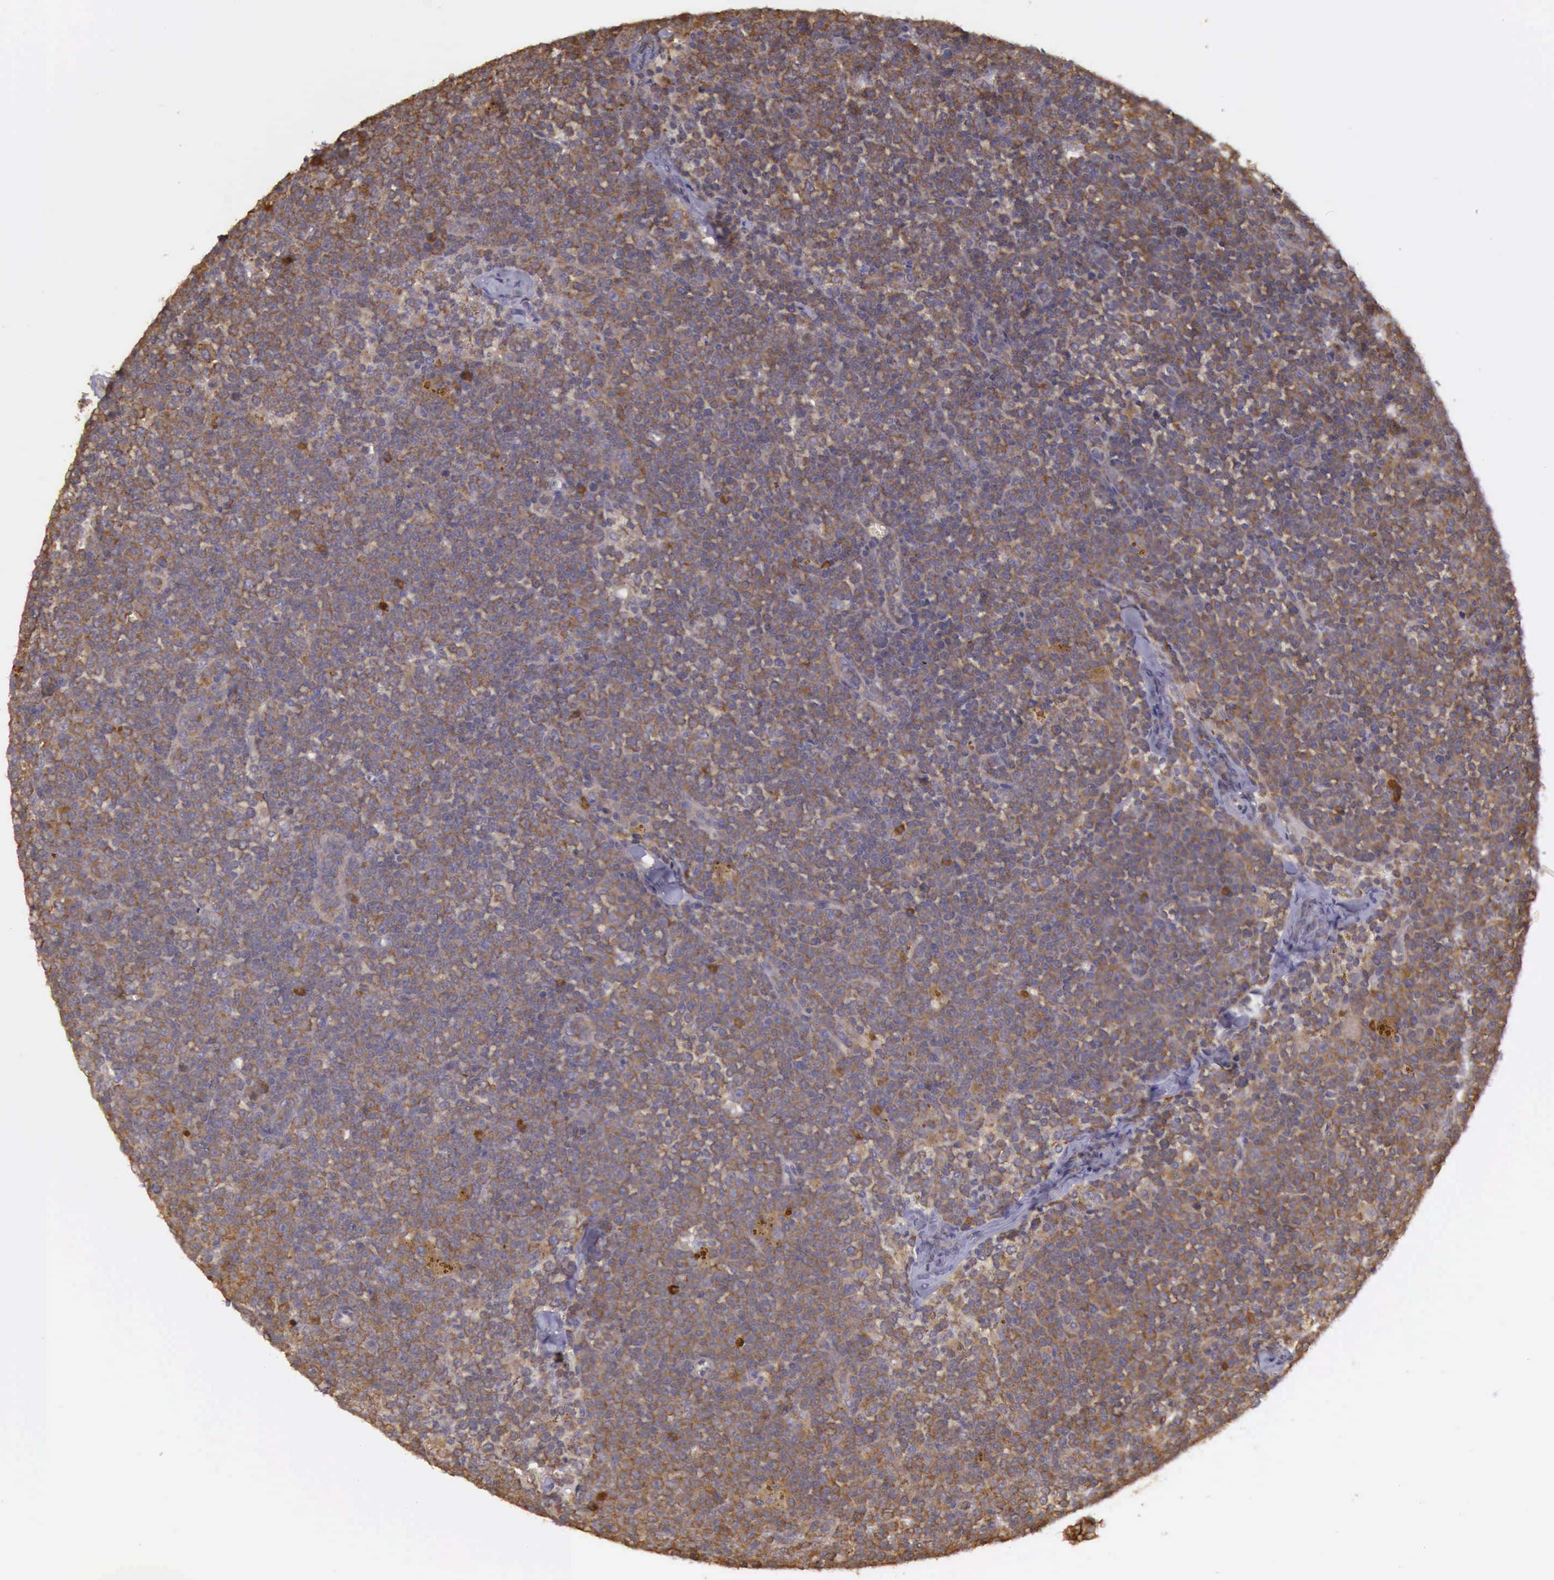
{"staining": {"intensity": "moderate", "quantity": ">75%", "location": "cytoplasmic/membranous"}, "tissue": "lymphoma", "cell_type": "Tumor cells", "image_type": "cancer", "snomed": [{"axis": "morphology", "description": "Malignant lymphoma, non-Hodgkin's type, Low grade"}, {"axis": "topography", "description": "Lymph node"}], "caption": "An image showing moderate cytoplasmic/membranous expression in about >75% of tumor cells in lymphoma, as visualized by brown immunohistochemical staining.", "gene": "EIF5", "patient": {"sex": "male", "age": 50}}